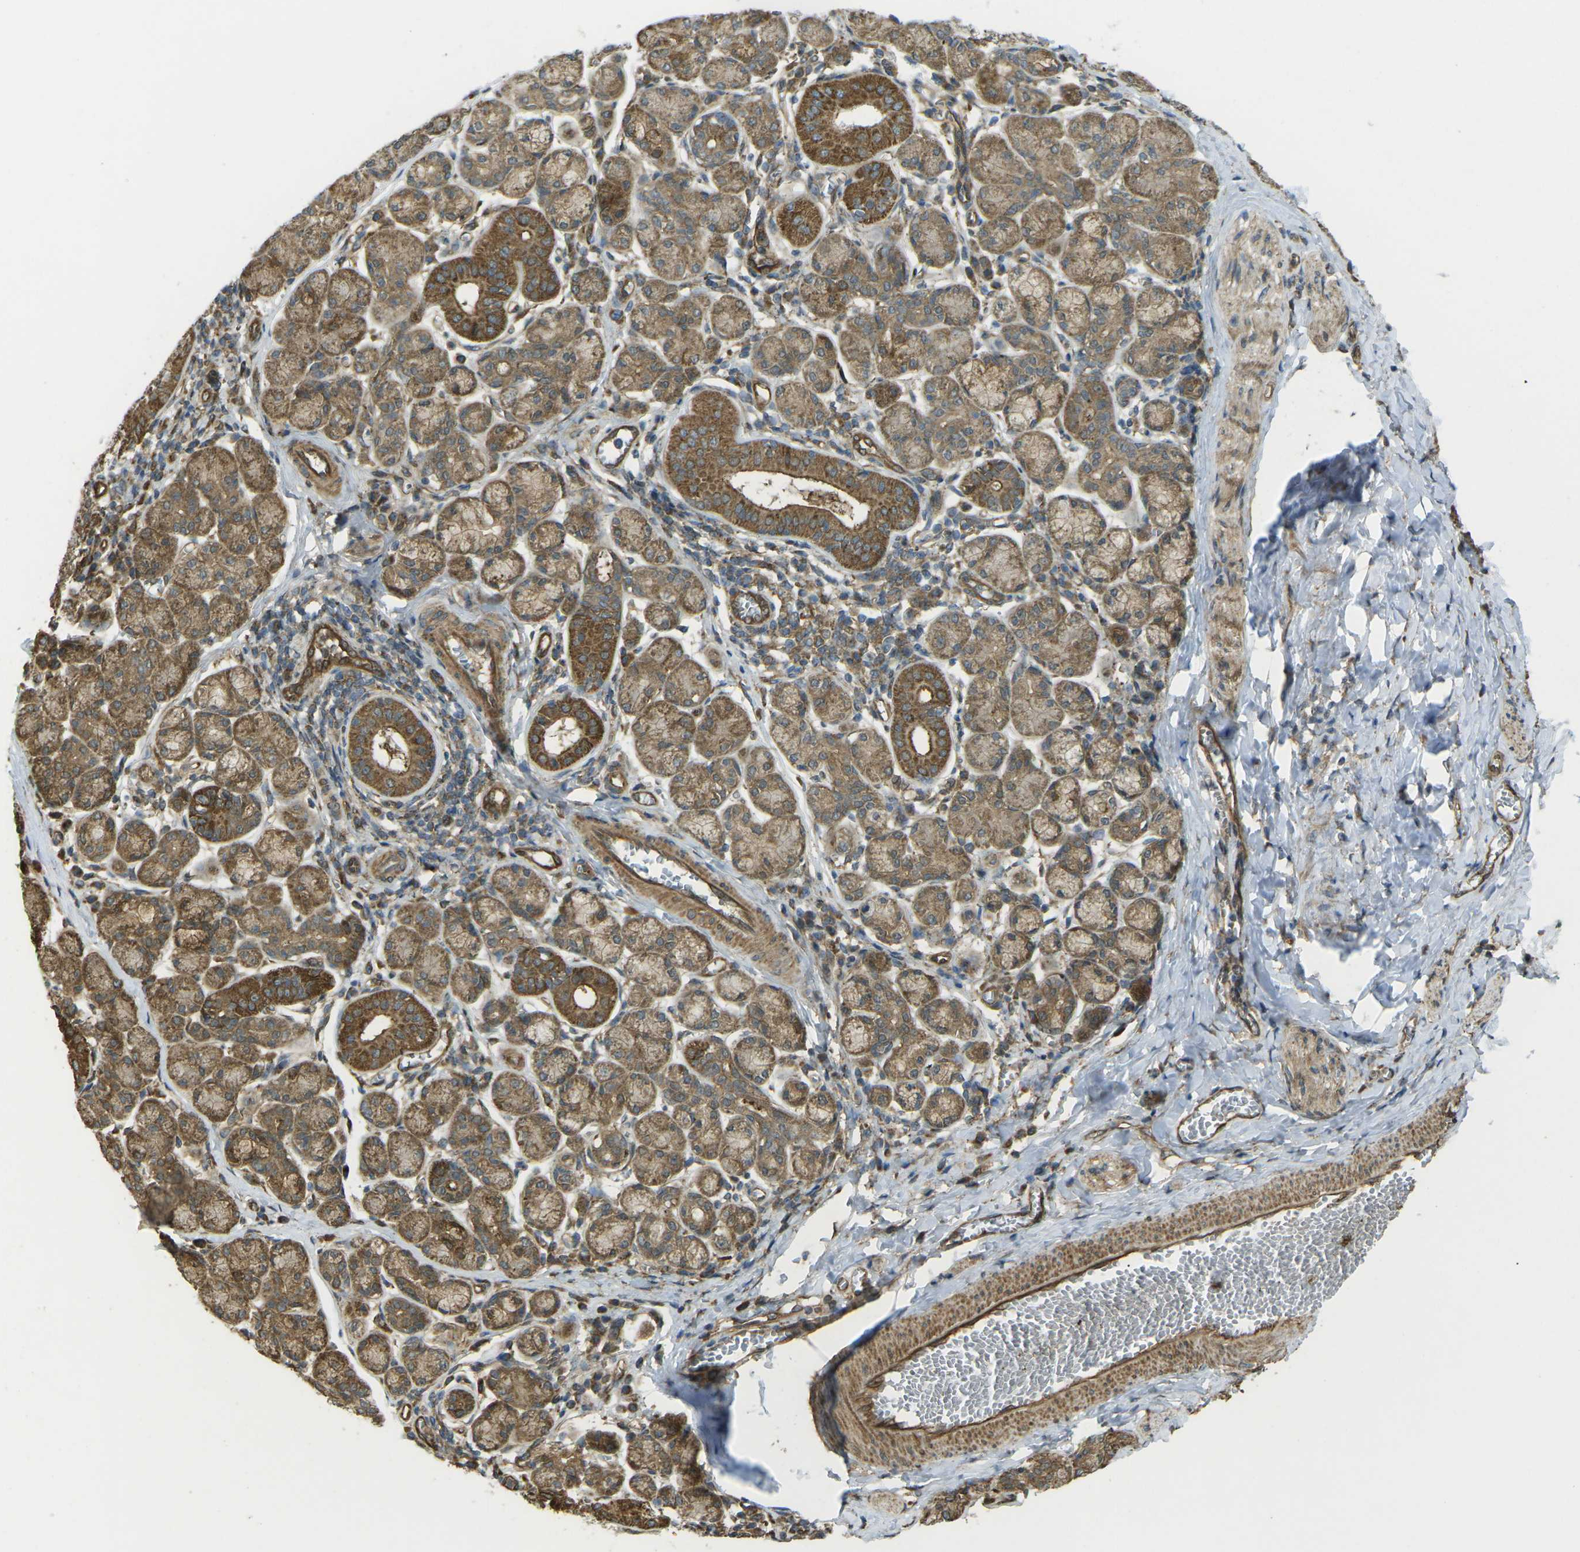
{"staining": {"intensity": "strong", "quantity": ">75%", "location": "cytoplasmic/membranous"}, "tissue": "salivary gland", "cell_type": "Glandular cells", "image_type": "normal", "snomed": [{"axis": "morphology", "description": "Normal tissue, NOS"}, {"axis": "morphology", "description": "Inflammation, NOS"}, {"axis": "topography", "description": "Lymph node"}, {"axis": "topography", "description": "Salivary gland"}], "caption": "Strong cytoplasmic/membranous positivity for a protein is appreciated in about >75% of glandular cells of unremarkable salivary gland using immunohistochemistry.", "gene": "CHMP3", "patient": {"sex": "male", "age": 3}}